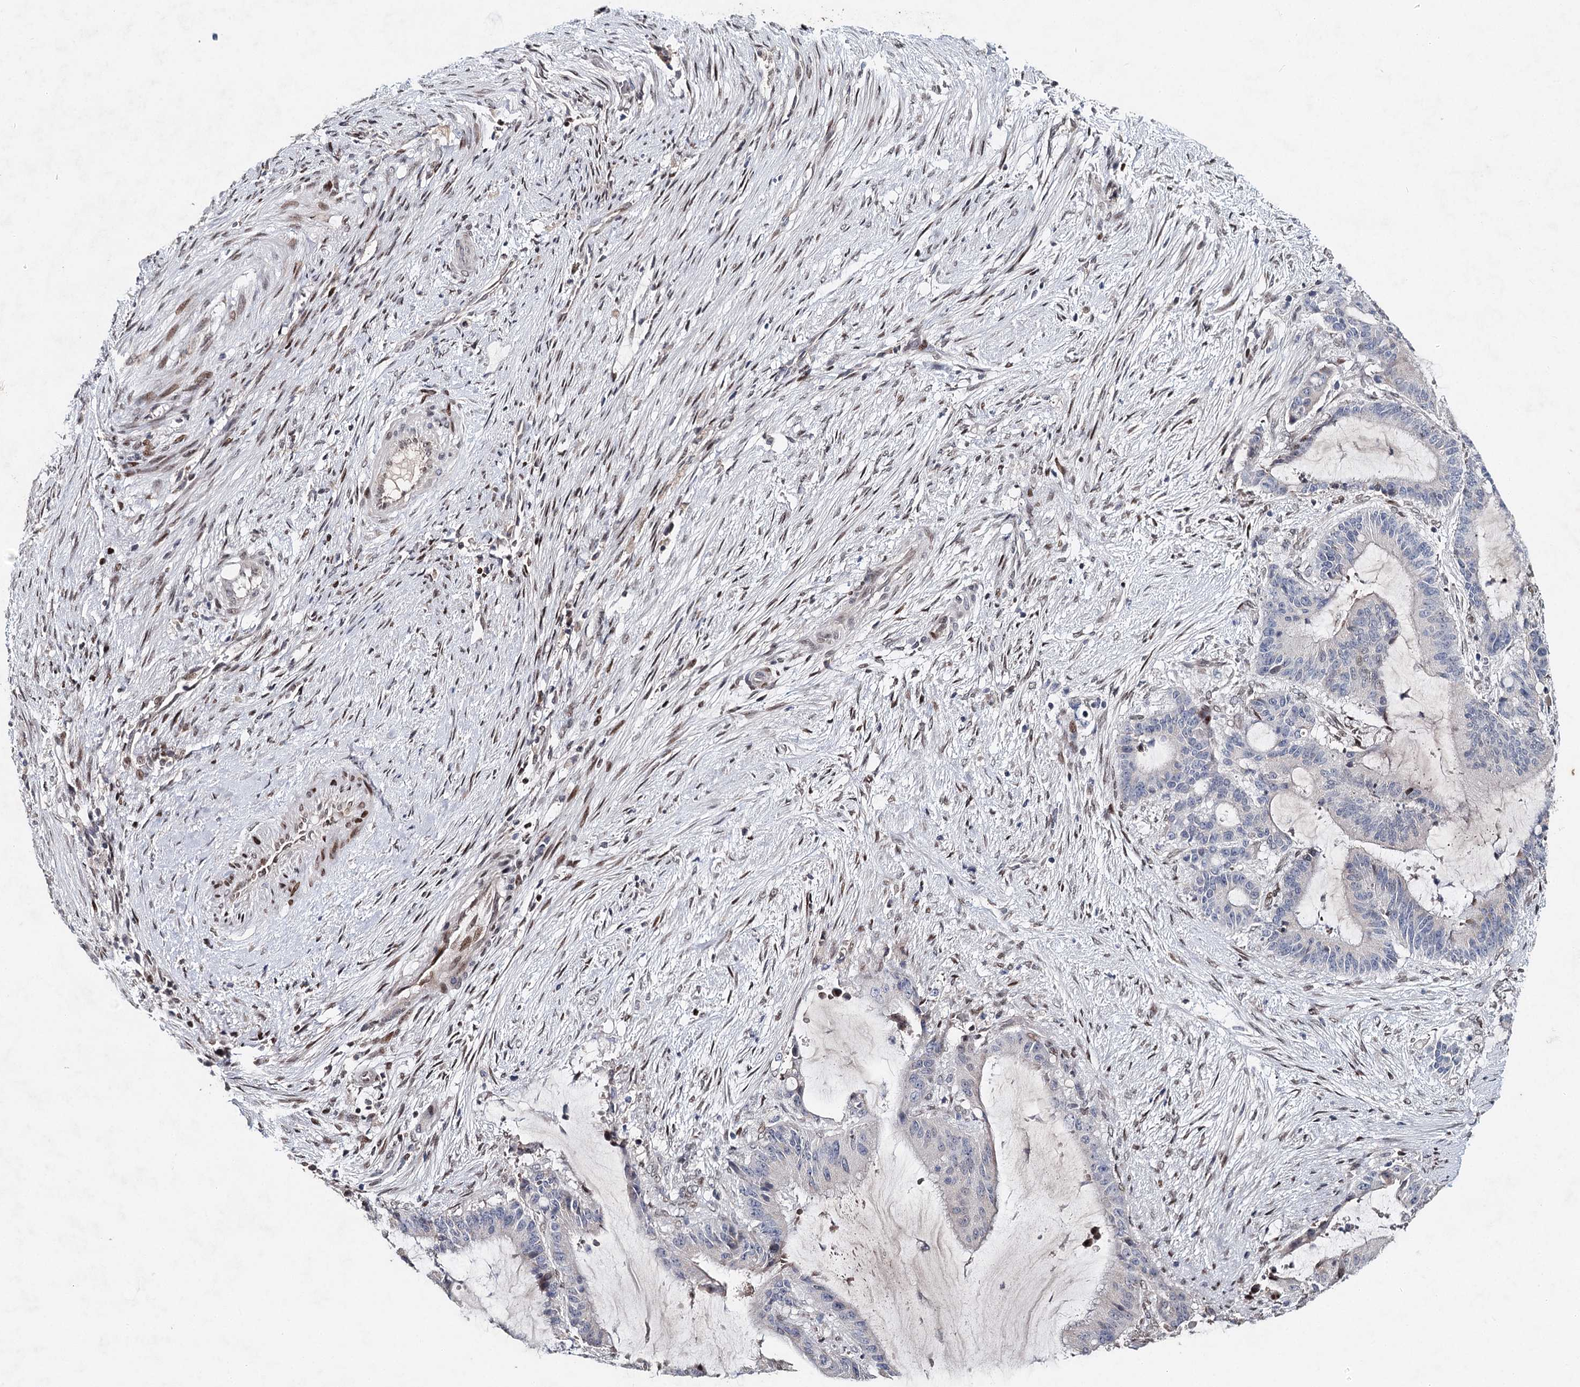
{"staining": {"intensity": "moderate", "quantity": "<25%", "location": "nuclear"}, "tissue": "liver cancer", "cell_type": "Tumor cells", "image_type": "cancer", "snomed": [{"axis": "morphology", "description": "Normal tissue, NOS"}, {"axis": "morphology", "description": "Cholangiocarcinoma"}, {"axis": "topography", "description": "Liver"}, {"axis": "topography", "description": "Peripheral nerve tissue"}], "caption": "The image displays immunohistochemical staining of cholangiocarcinoma (liver). There is moderate nuclear positivity is appreciated in about <25% of tumor cells. (DAB (3,3'-diaminobenzidine) IHC with brightfield microscopy, high magnification).", "gene": "FRMD4A", "patient": {"sex": "female", "age": 73}}